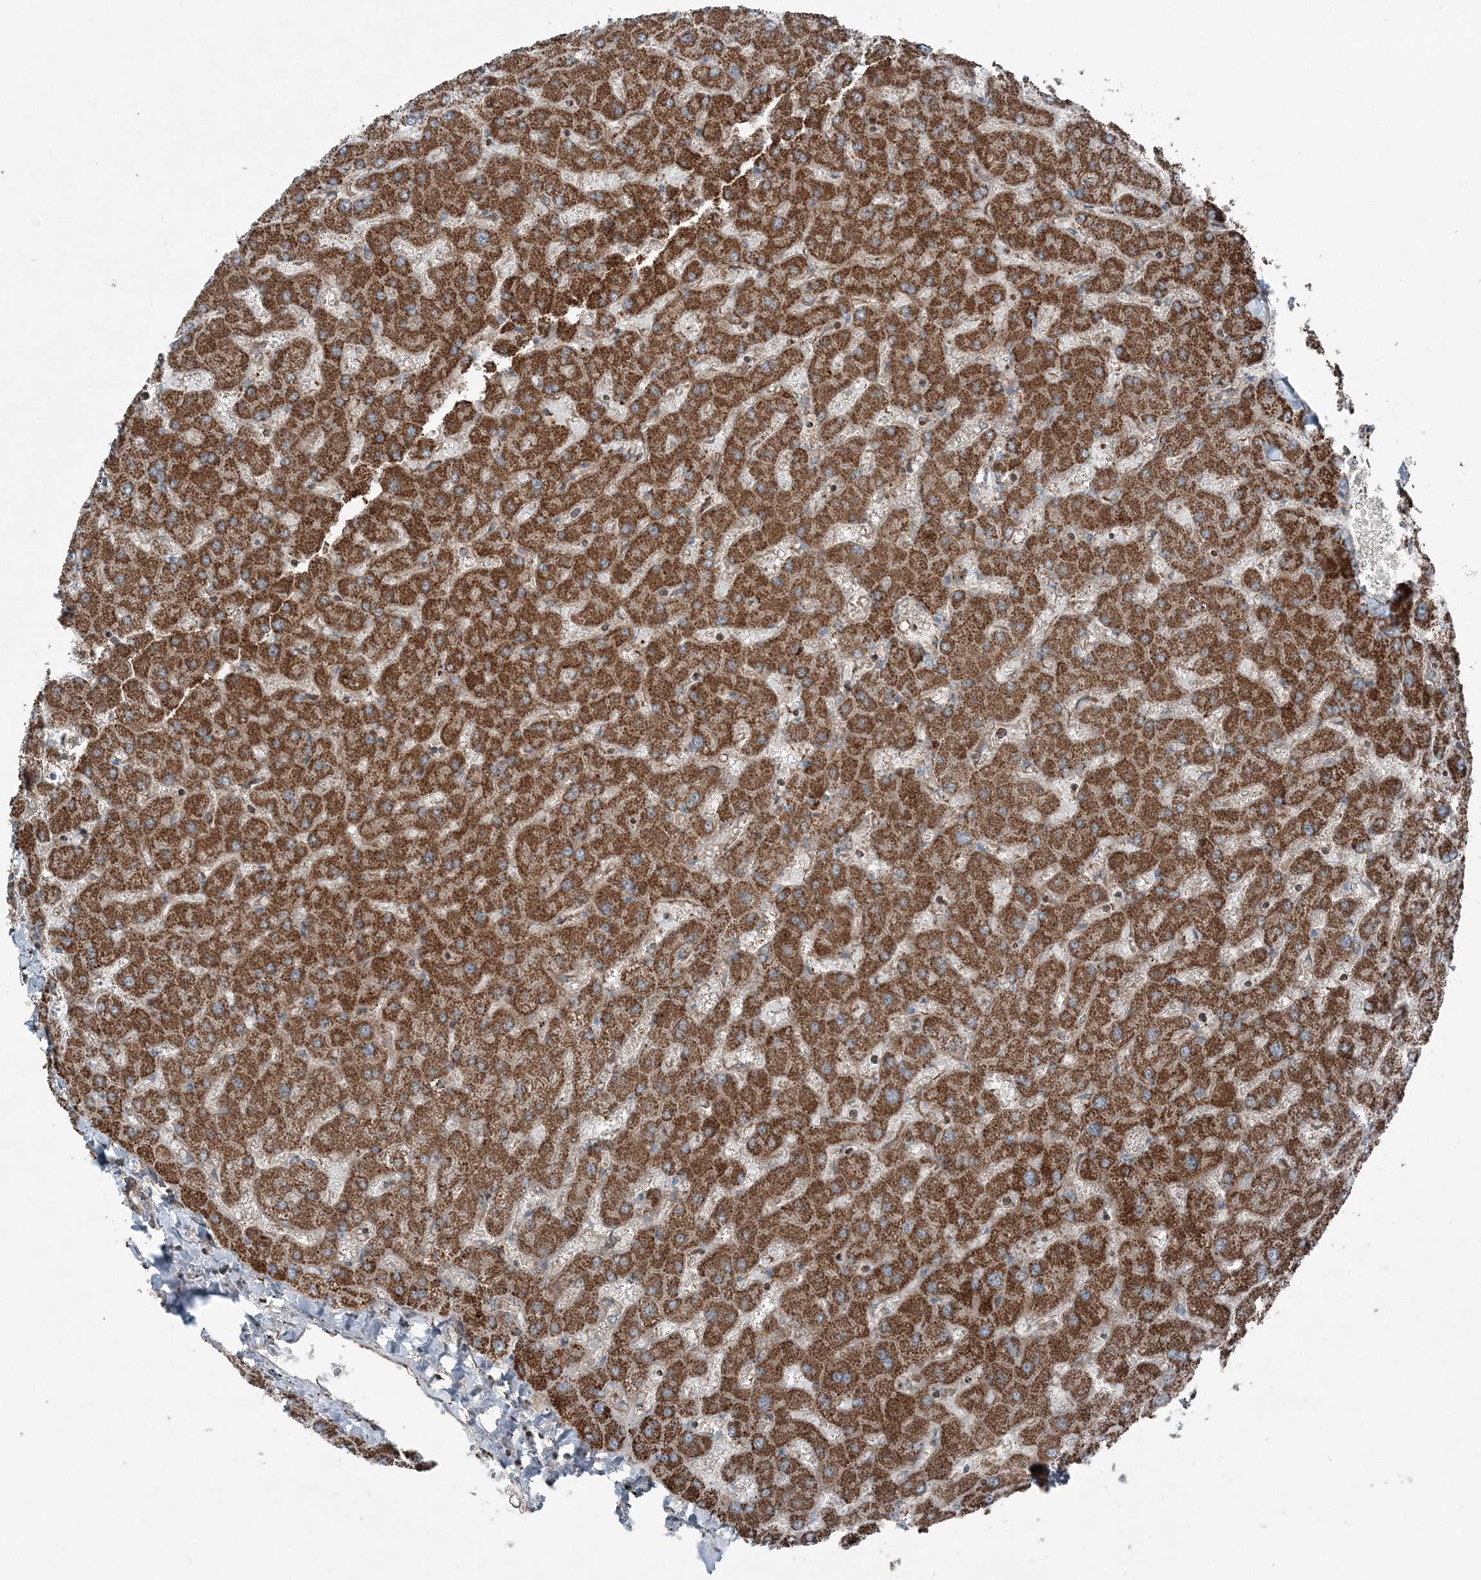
{"staining": {"intensity": "weak", "quantity": "<25%", "location": "cytoplasmic/membranous"}, "tissue": "liver", "cell_type": "Cholangiocytes", "image_type": "normal", "snomed": [{"axis": "morphology", "description": "Normal tissue, NOS"}, {"axis": "topography", "description": "Liver"}], "caption": "The image reveals no staining of cholangiocytes in normal liver. The staining was performed using DAB to visualize the protein expression in brown, while the nuclei were stained in blue with hematoxylin (Magnification: 20x).", "gene": "KY", "patient": {"sex": "female", "age": 63}}